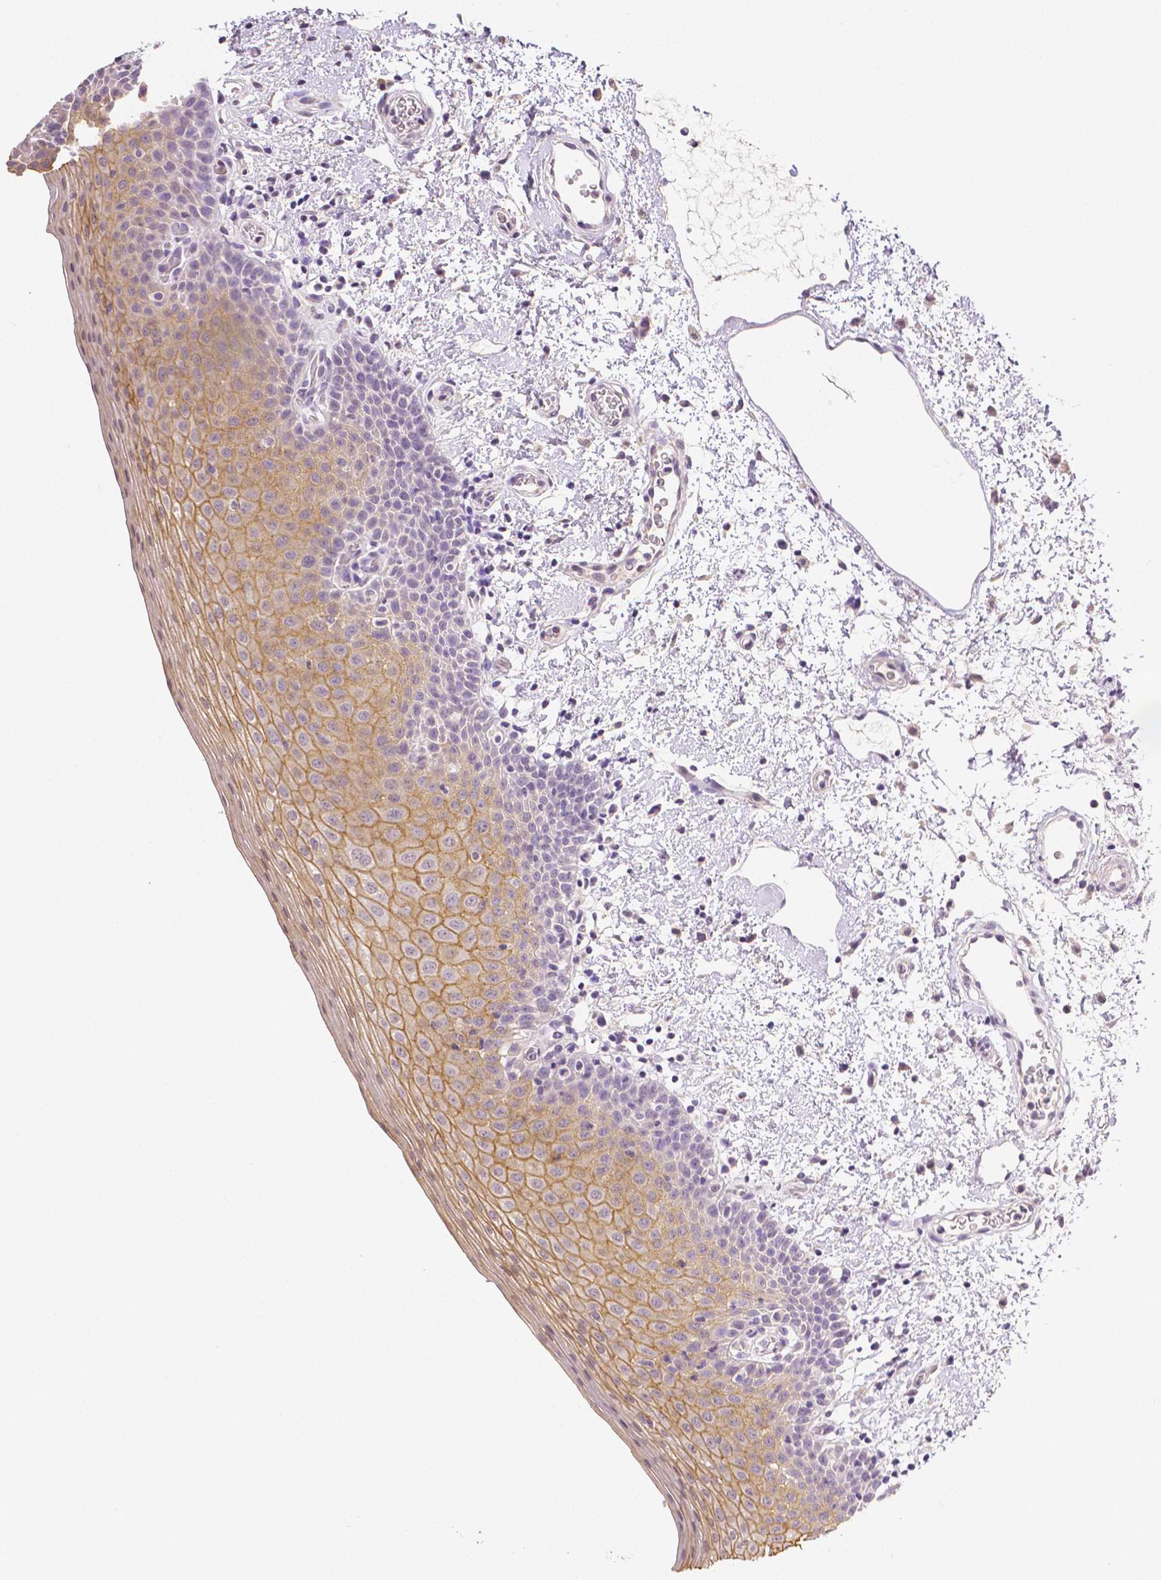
{"staining": {"intensity": "moderate", "quantity": "25%-75%", "location": "cytoplasmic/membranous"}, "tissue": "oral mucosa", "cell_type": "Squamous epithelial cells", "image_type": "normal", "snomed": [{"axis": "morphology", "description": "Normal tissue, NOS"}, {"axis": "topography", "description": "Oral tissue"}, {"axis": "topography", "description": "Head-Neck"}], "caption": "This histopathology image reveals IHC staining of benign oral mucosa, with medium moderate cytoplasmic/membranous staining in approximately 25%-75% of squamous epithelial cells.", "gene": "TGM1", "patient": {"sex": "female", "age": 55}}